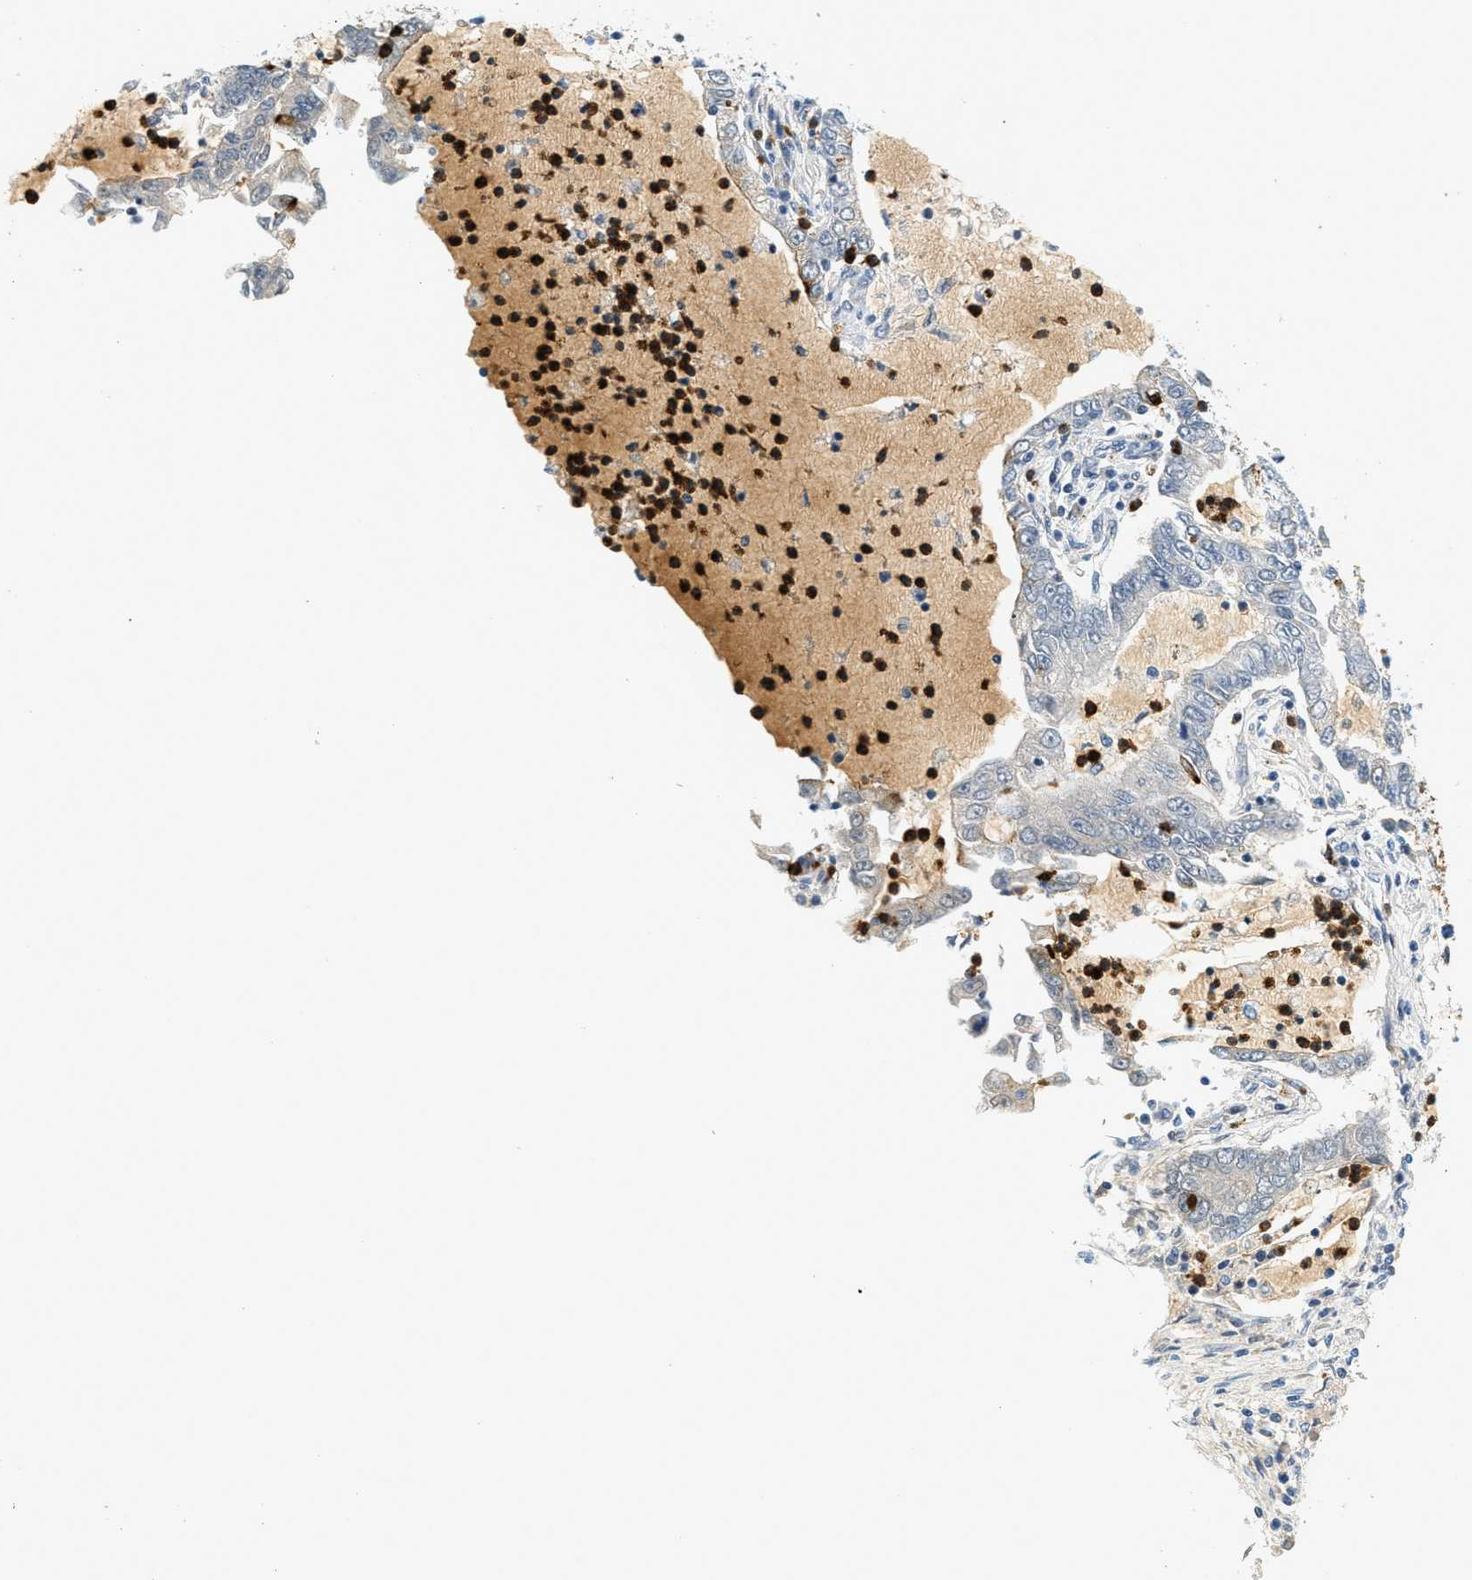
{"staining": {"intensity": "negative", "quantity": "none", "location": "none"}, "tissue": "lung cancer", "cell_type": "Tumor cells", "image_type": "cancer", "snomed": [{"axis": "morphology", "description": "Adenocarcinoma, NOS"}, {"axis": "topography", "description": "Lung"}], "caption": "Lung cancer (adenocarcinoma) was stained to show a protein in brown. There is no significant positivity in tumor cells. Brightfield microscopy of immunohistochemistry stained with DAB (3,3'-diaminobenzidine) (brown) and hematoxylin (blue), captured at high magnification.", "gene": "LCN2", "patient": {"sex": "female", "age": 51}}